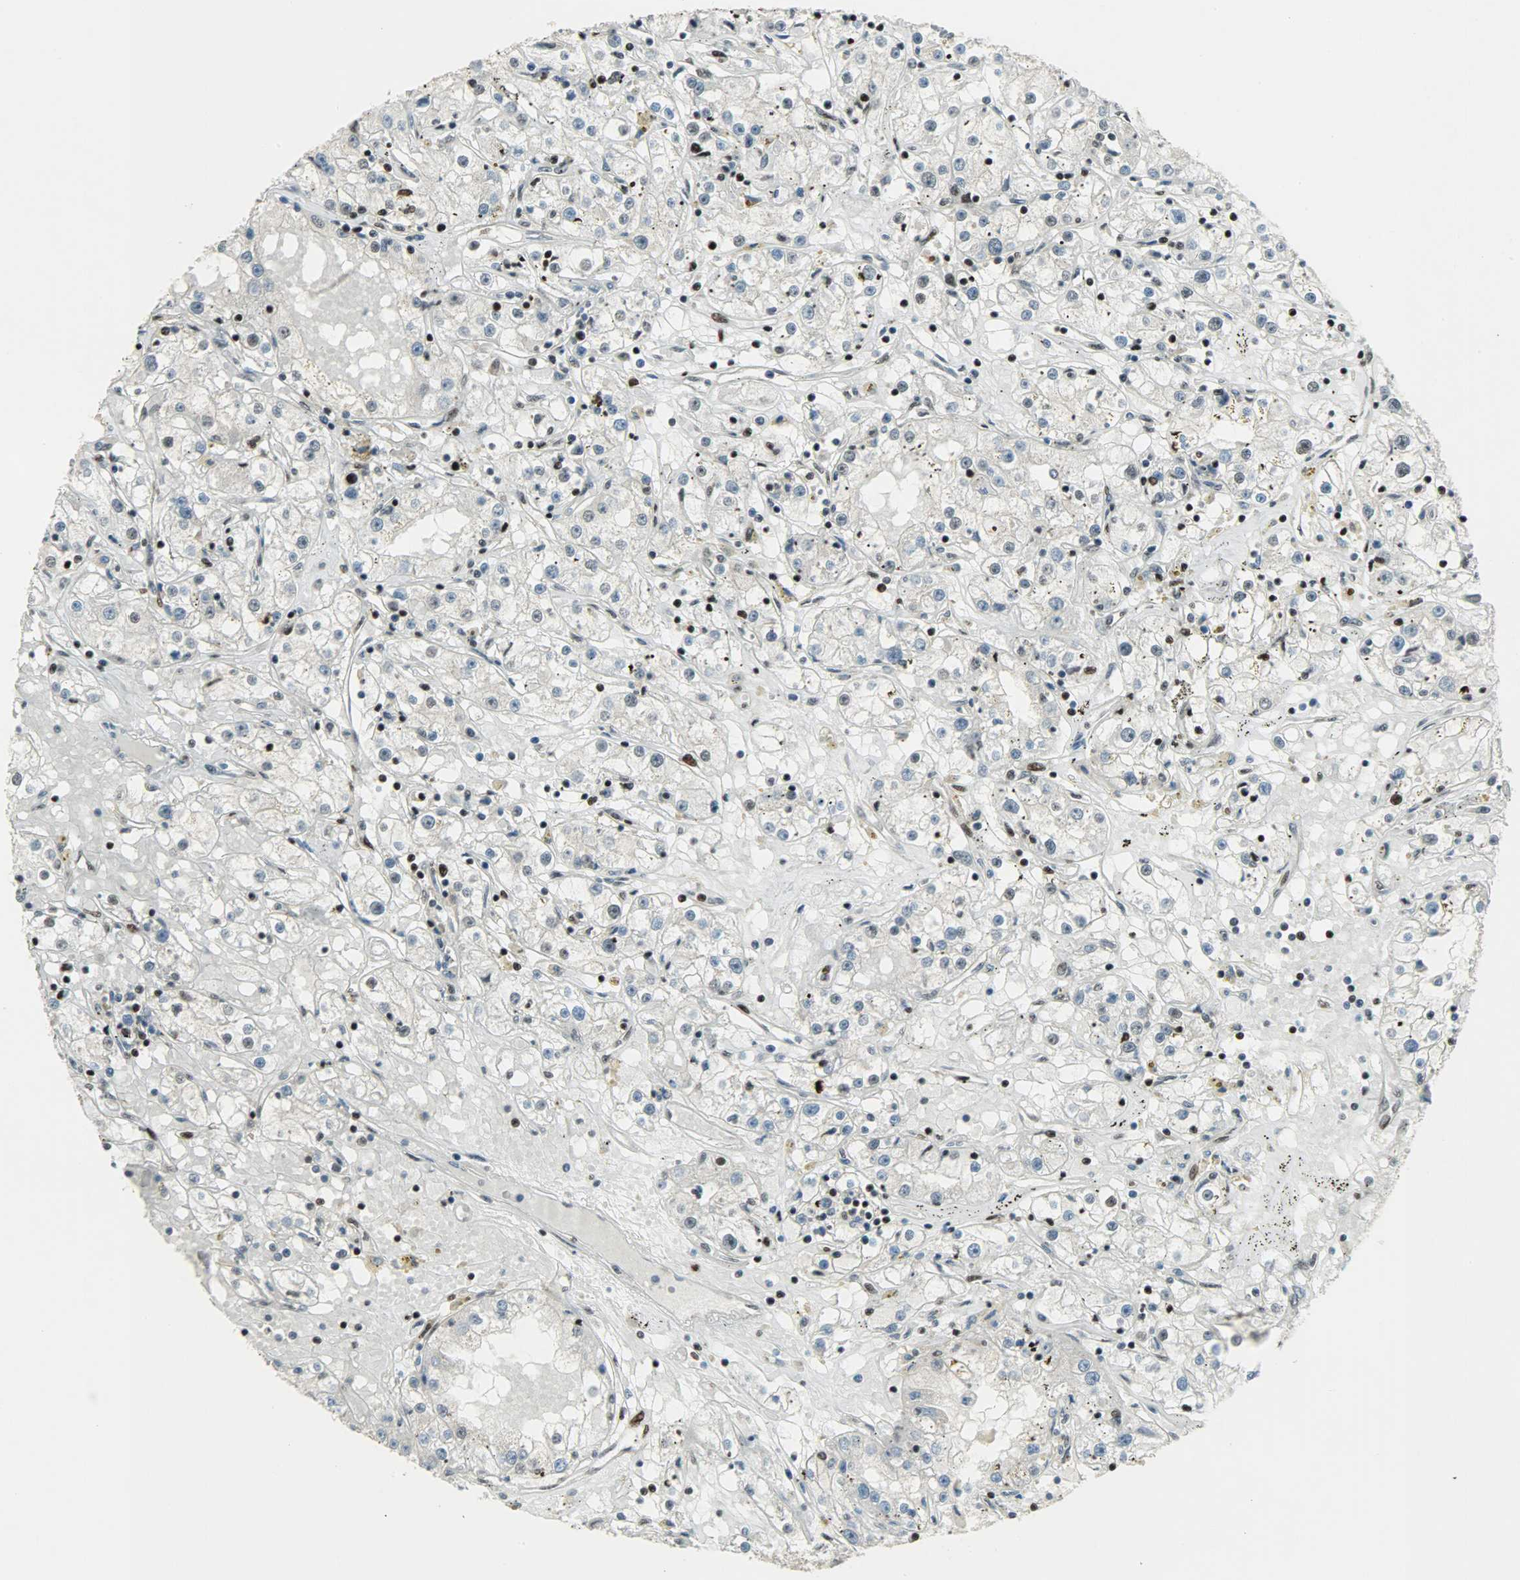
{"staining": {"intensity": "weak", "quantity": "<25%", "location": "nuclear"}, "tissue": "renal cancer", "cell_type": "Tumor cells", "image_type": "cancer", "snomed": [{"axis": "morphology", "description": "Adenocarcinoma, NOS"}, {"axis": "topography", "description": "Kidney"}], "caption": "Adenocarcinoma (renal) stained for a protein using IHC reveals no staining tumor cells.", "gene": "IL15", "patient": {"sex": "male", "age": 56}}